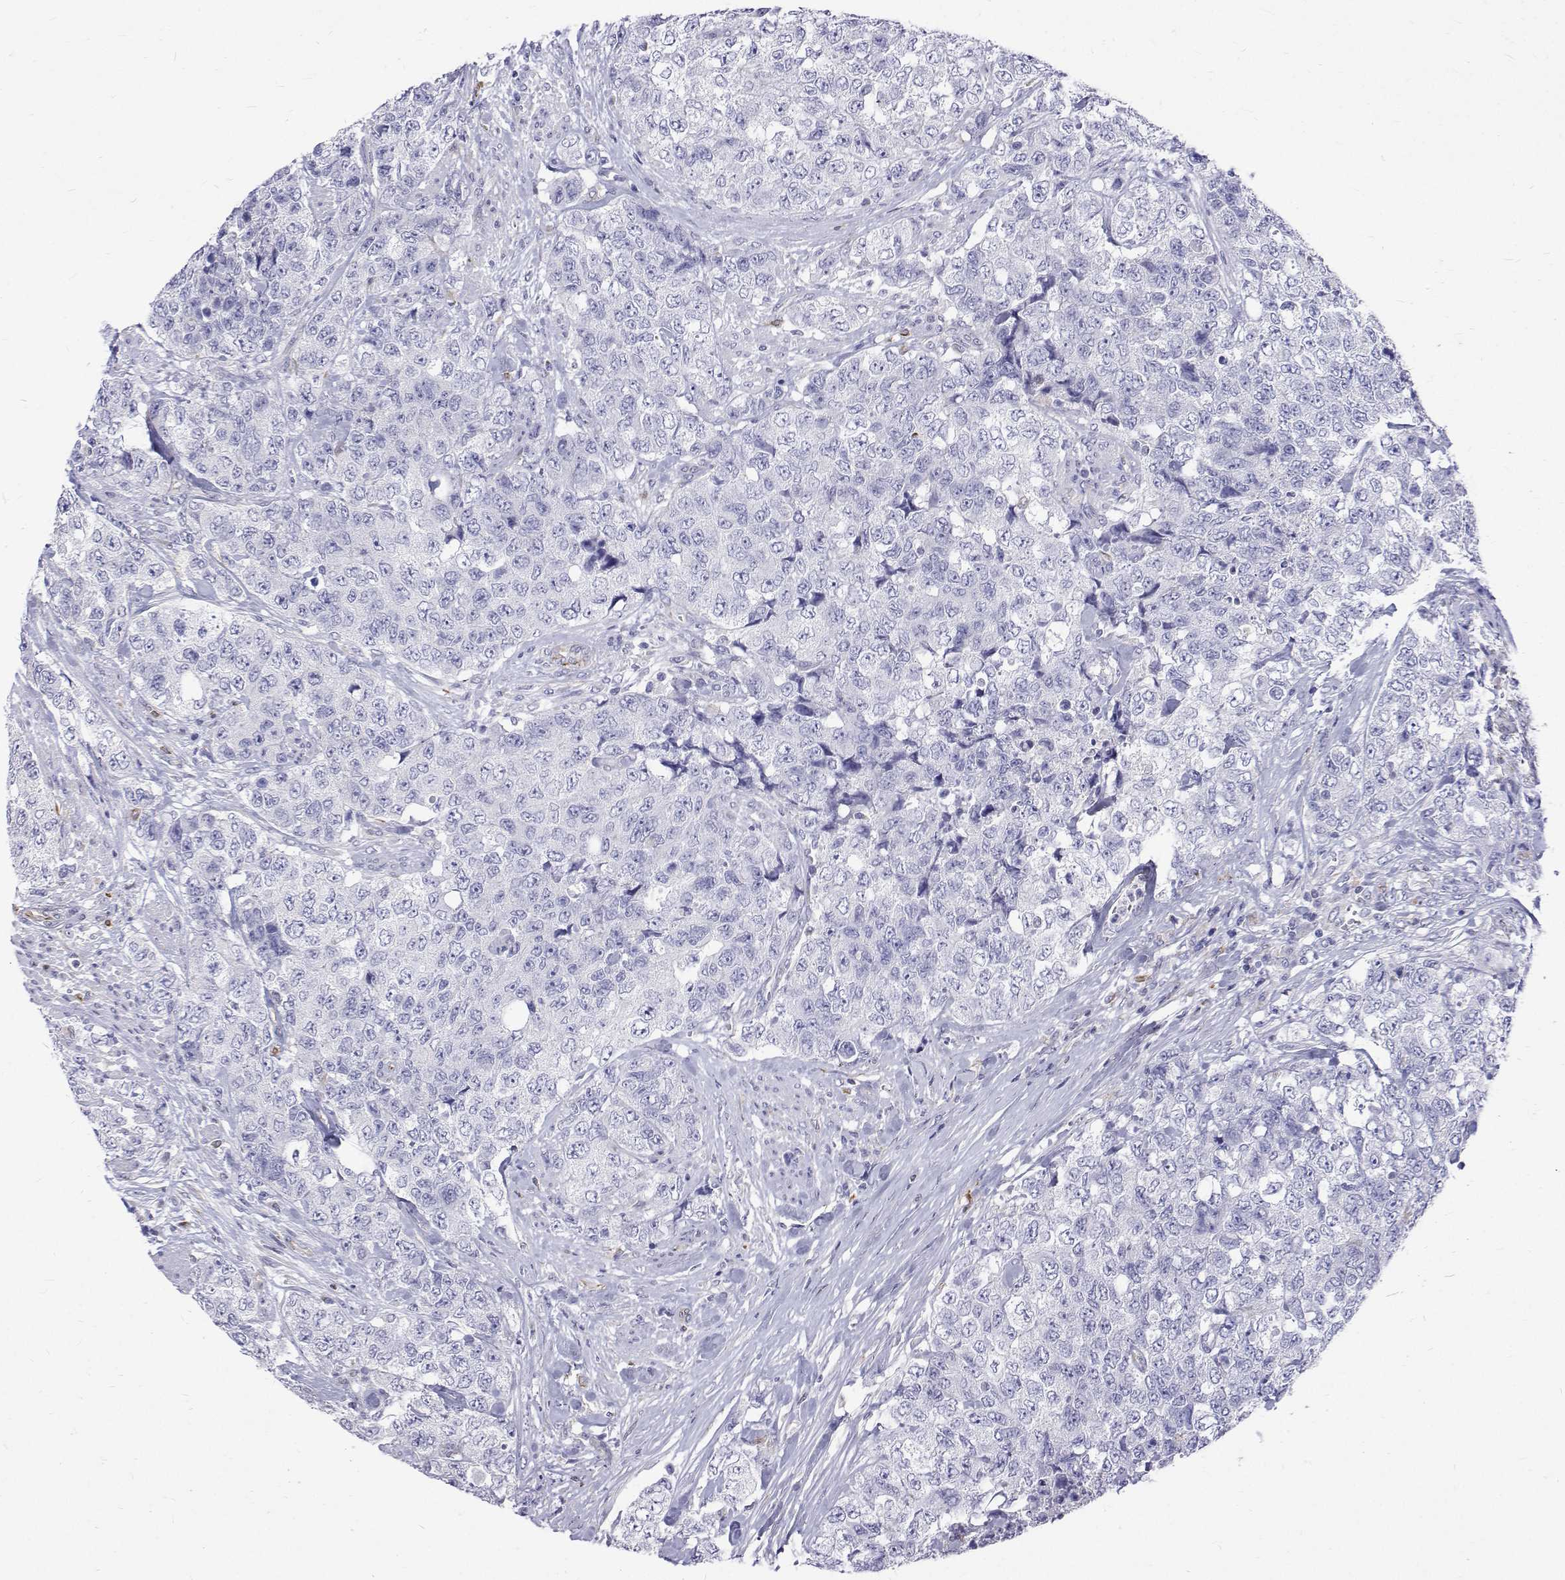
{"staining": {"intensity": "negative", "quantity": "none", "location": "none"}, "tissue": "urothelial cancer", "cell_type": "Tumor cells", "image_type": "cancer", "snomed": [{"axis": "morphology", "description": "Urothelial carcinoma, High grade"}, {"axis": "topography", "description": "Urinary bladder"}], "caption": "The histopathology image reveals no staining of tumor cells in urothelial cancer.", "gene": "OPRPN", "patient": {"sex": "female", "age": 78}}